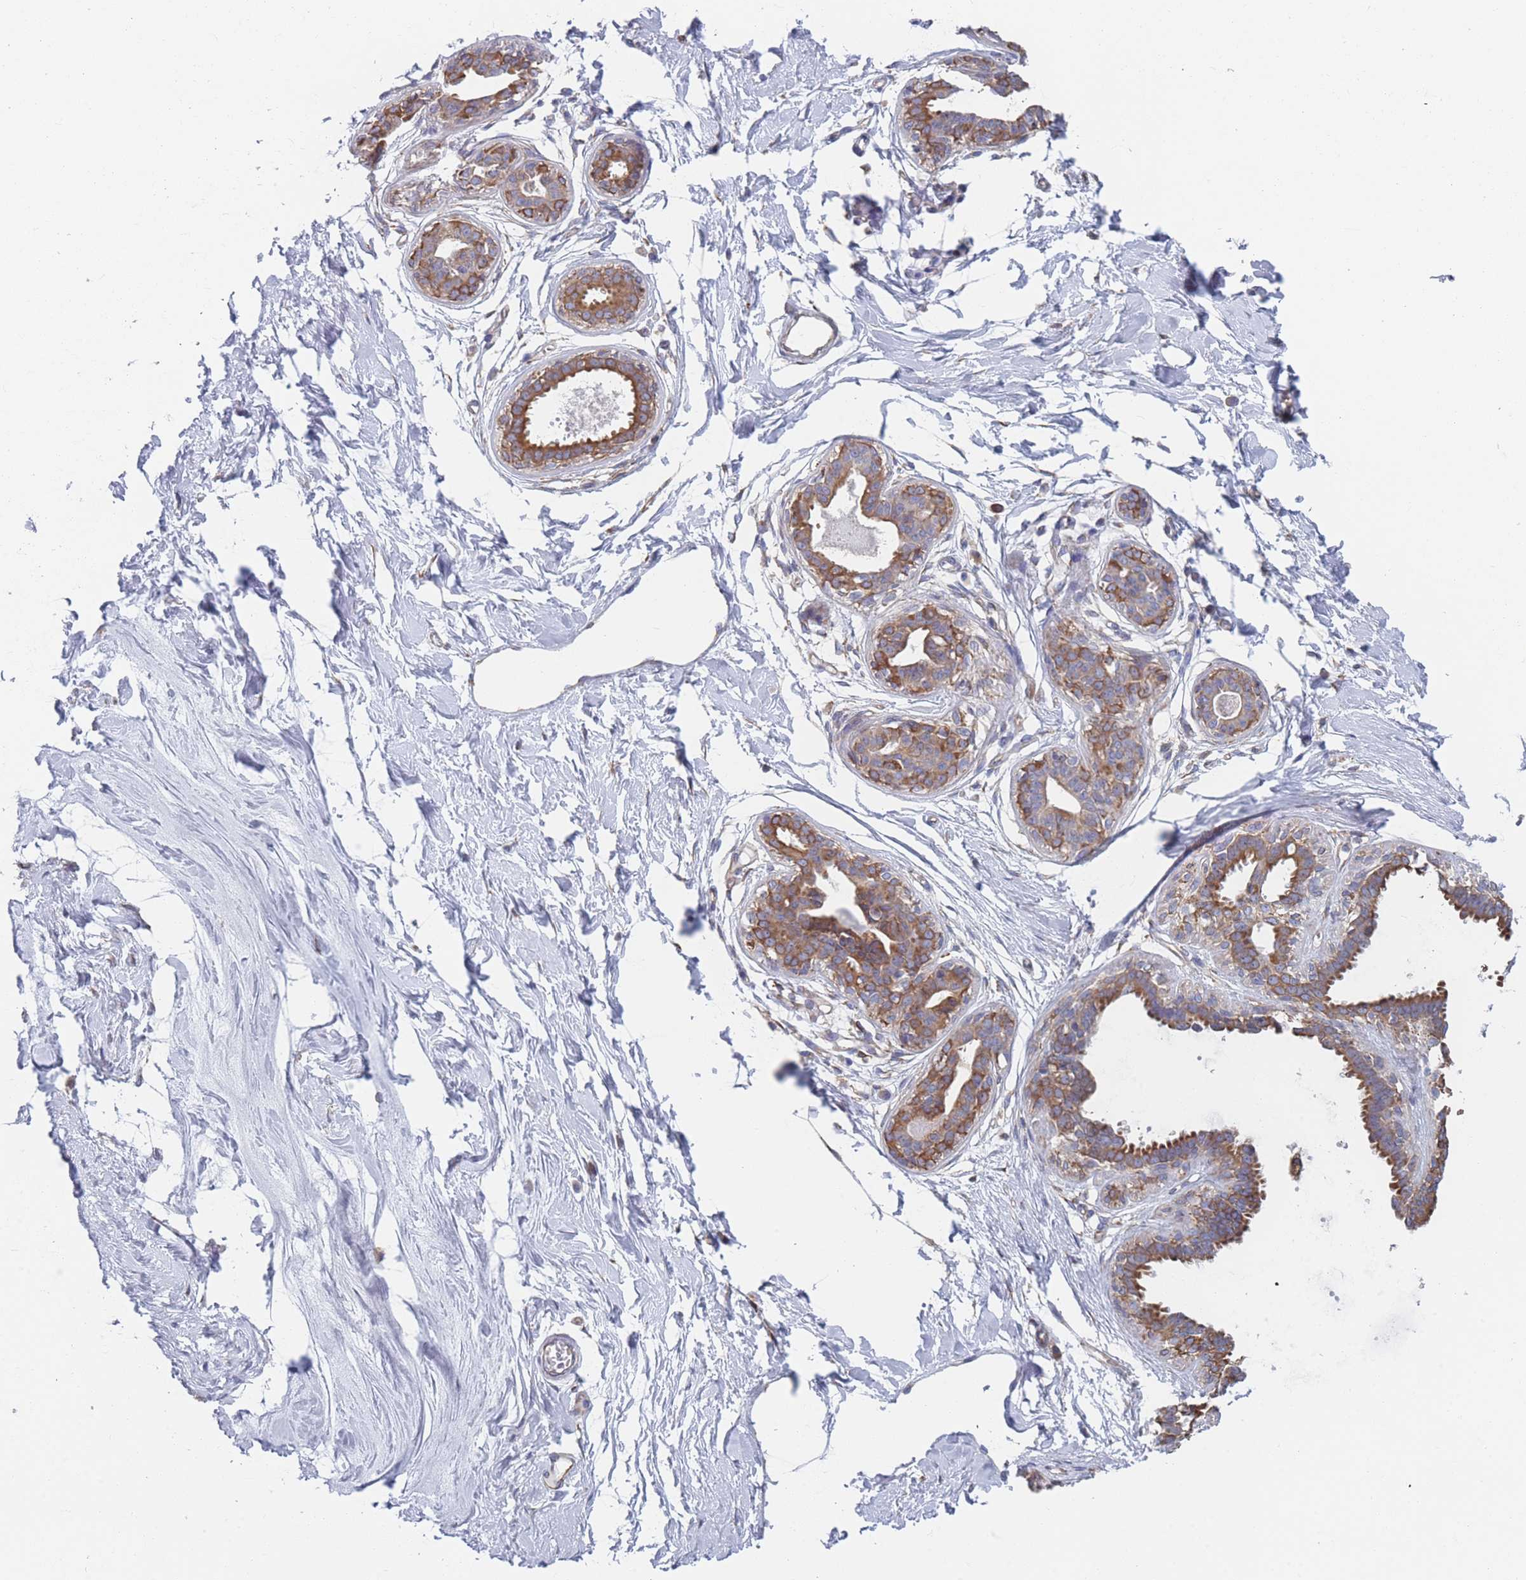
{"staining": {"intensity": "negative", "quantity": "none", "location": "none"}, "tissue": "breast", "cell_type": "Adipocytes", "image_type": "normal", "snomed": [{"axis": "morphology", "description": "Normal tissue, NOS"}, {"axis": "topography", "description": "Breast"}], "caption": "Immunohistochemical staining of benign breast shows no significant positivity in adipocytes.", "gene": "OR7C2", "patient": {"sex": "female", "age": 45}}